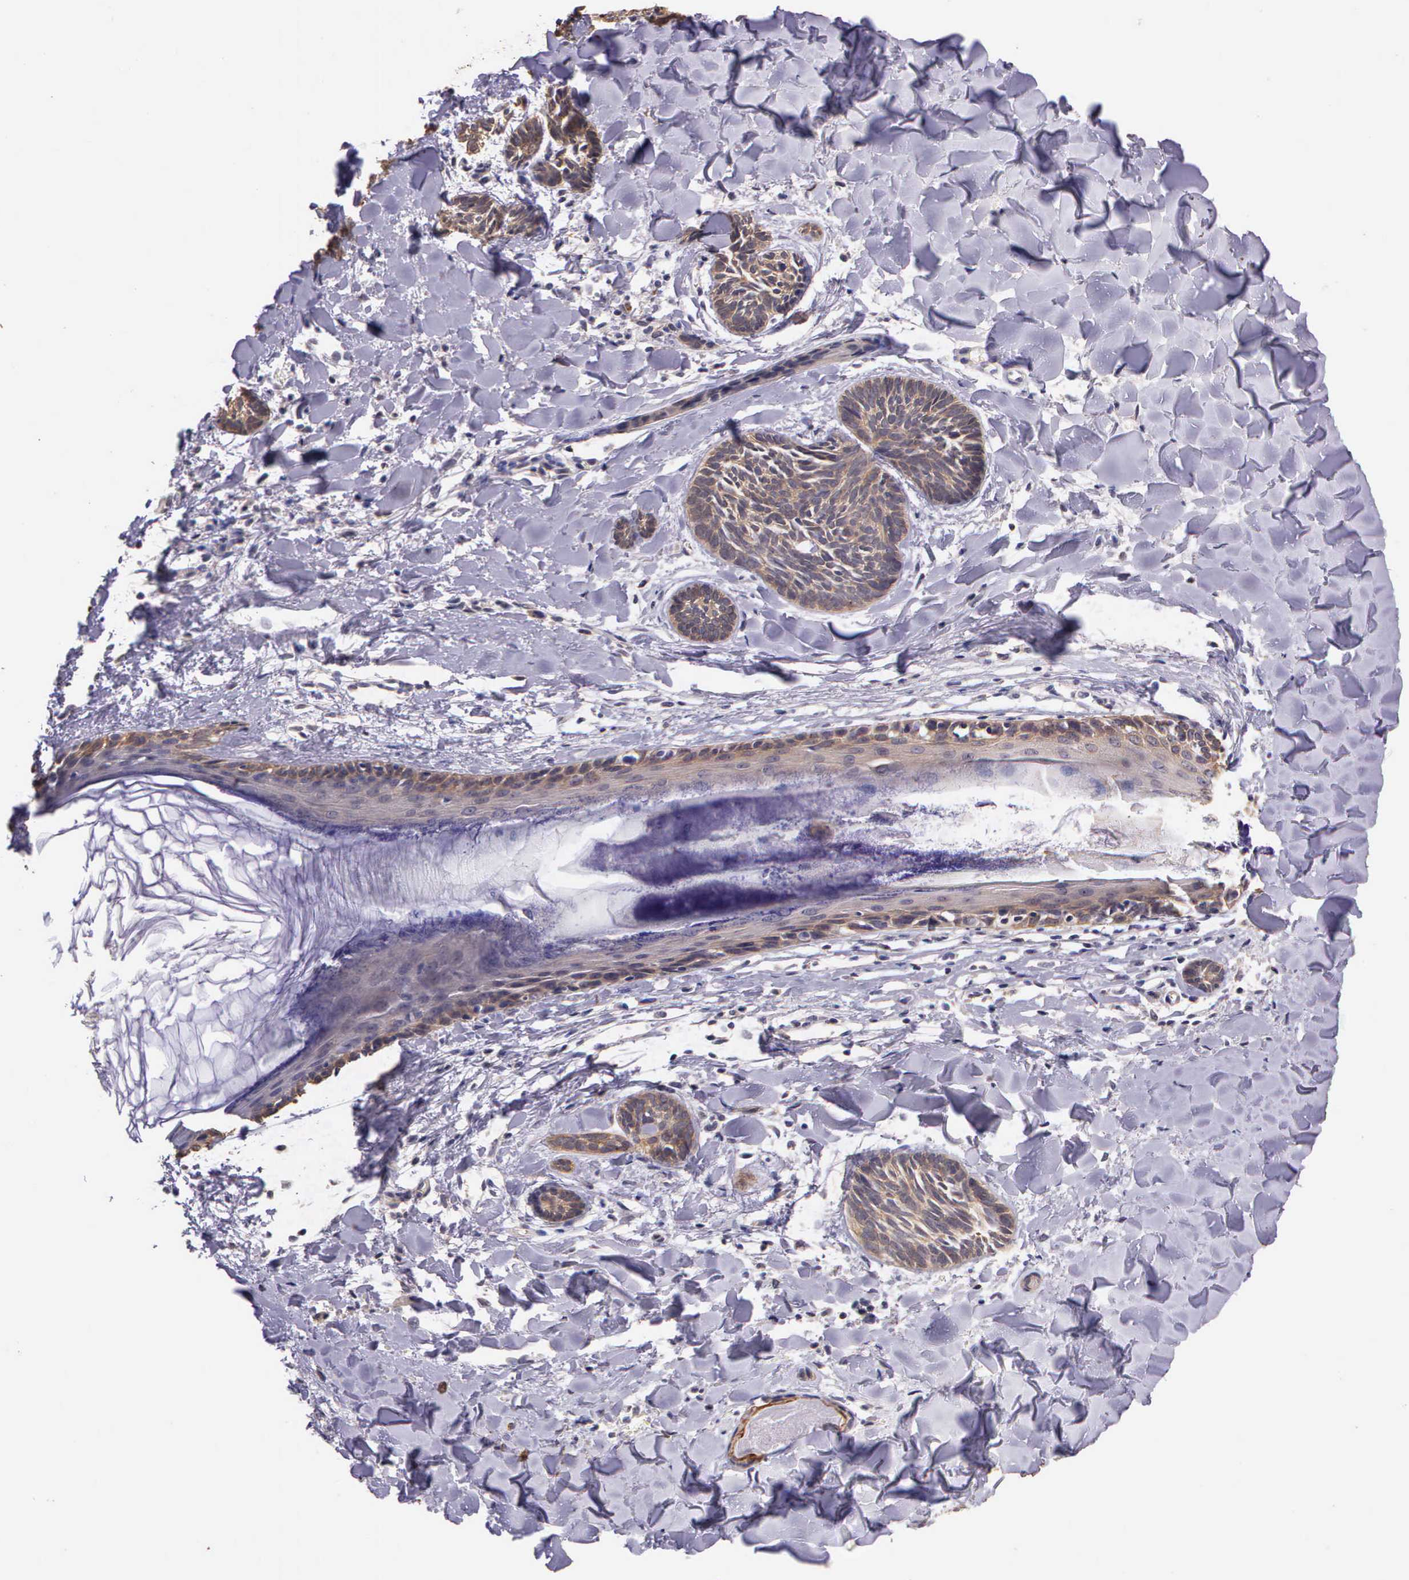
{"staining": {"intensity": "weak", "quantity": ">75%", "location": "cytoplasmic/membranous"}, "tissue": "skin cancer", "cell_type": "Tumor cells", "image_type": "cancer", "snomed": [{"axis": "morphology", "description": "Basal cell carcinoma"}, {"axis": "topography", "description": "Skin"}], "caption": "Immunohistochemistry (IHC) staining of skin cancer, which displays low levels of weak cytoplasmic/membranous expression in about >75% of tumor cells indicating weak cytoplasmic/membranous protein positivity. The staining was performed using DAB (3,3'-diaminobenzidine) (brown) for protein detection and nuclei were counterstained in hematoxylin (blue).", "gene": "IGBP1", "patient": {"sex": "female", "age": 81}}